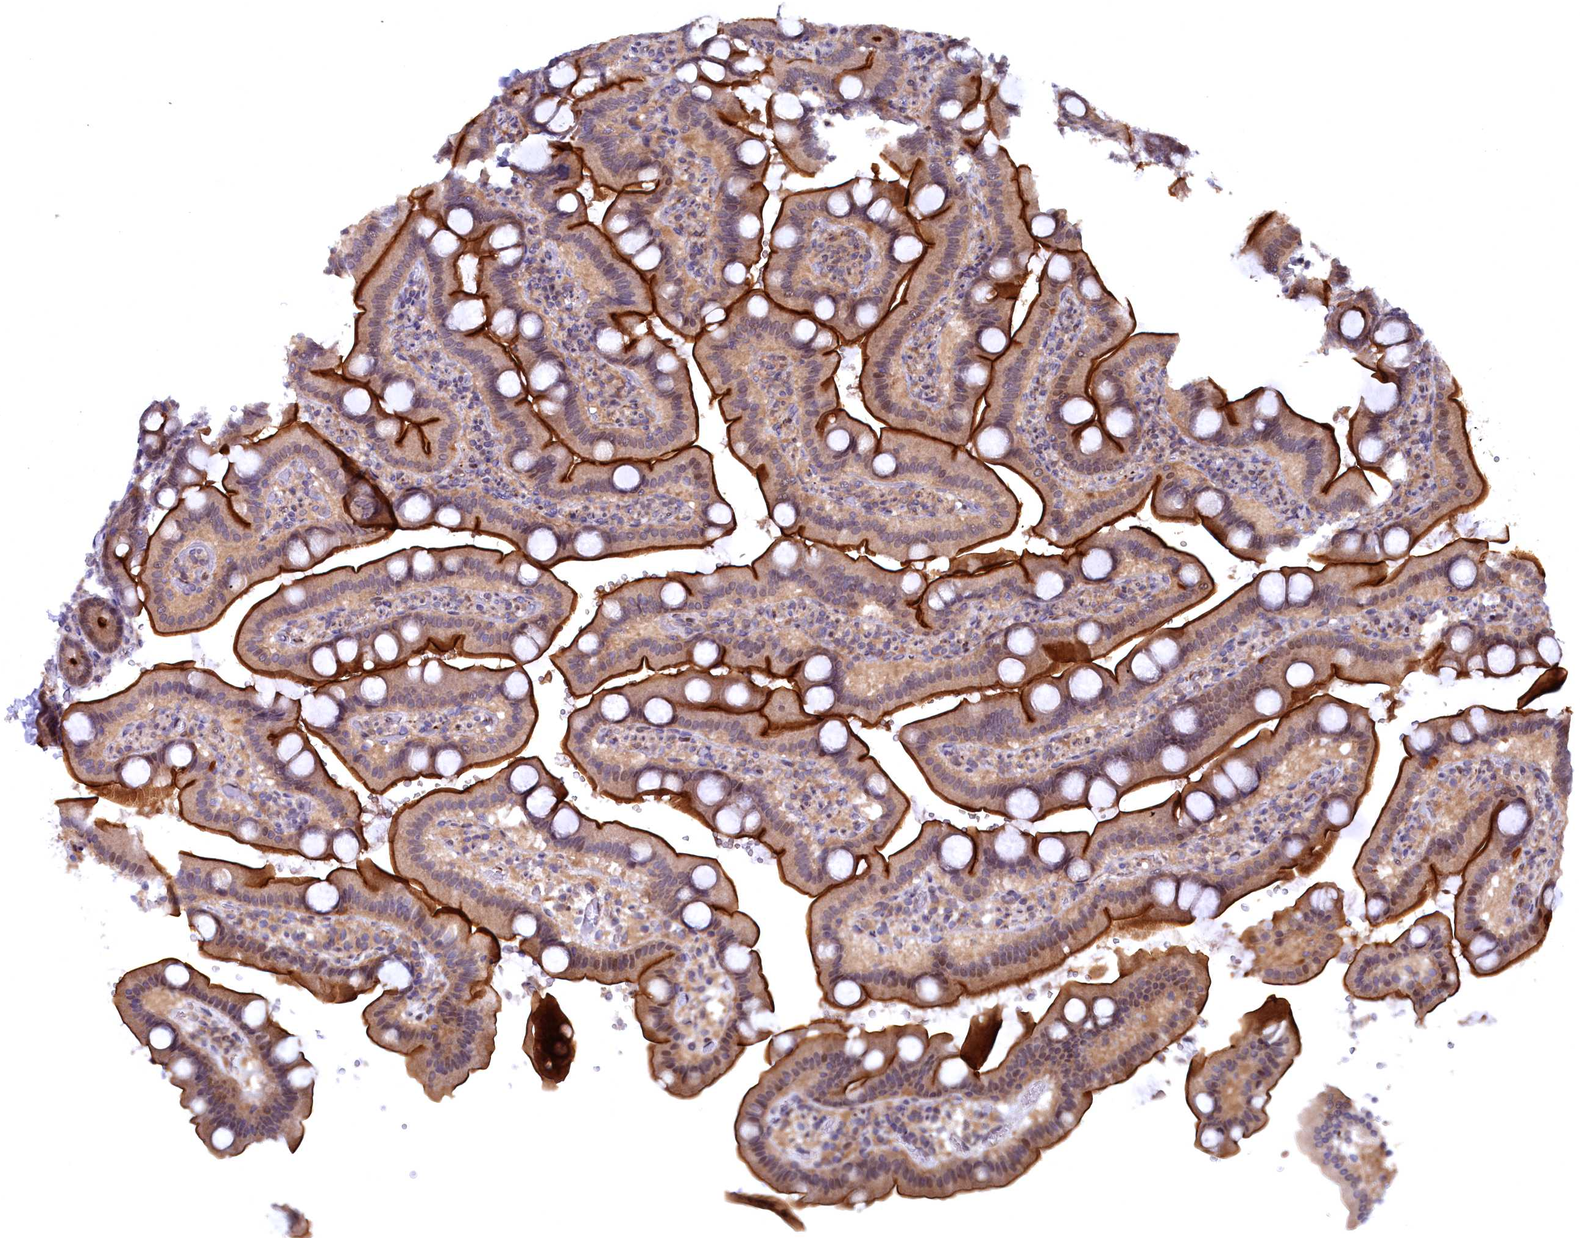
{"staining": {"intensity": "strong", "quantity": ">75%", "location": "cytoplasmic/membranous"}, "tissue": "duodenum", "cell_type": "Glandular cells", "image_type": "normal", "snomed": [{"axis": "morphology", "description": "Normal tissue, NOS"}, {"axis": "topography", "description": "Duodenum"}], "caption": "Benign duodenum reveals strong cytoplasmic/membranous staining in approximately >75% of glandular cells, visualized by immunohistochemistry.", "gene": "TMC5", "patient": {"sex": "male", "age": 55}}